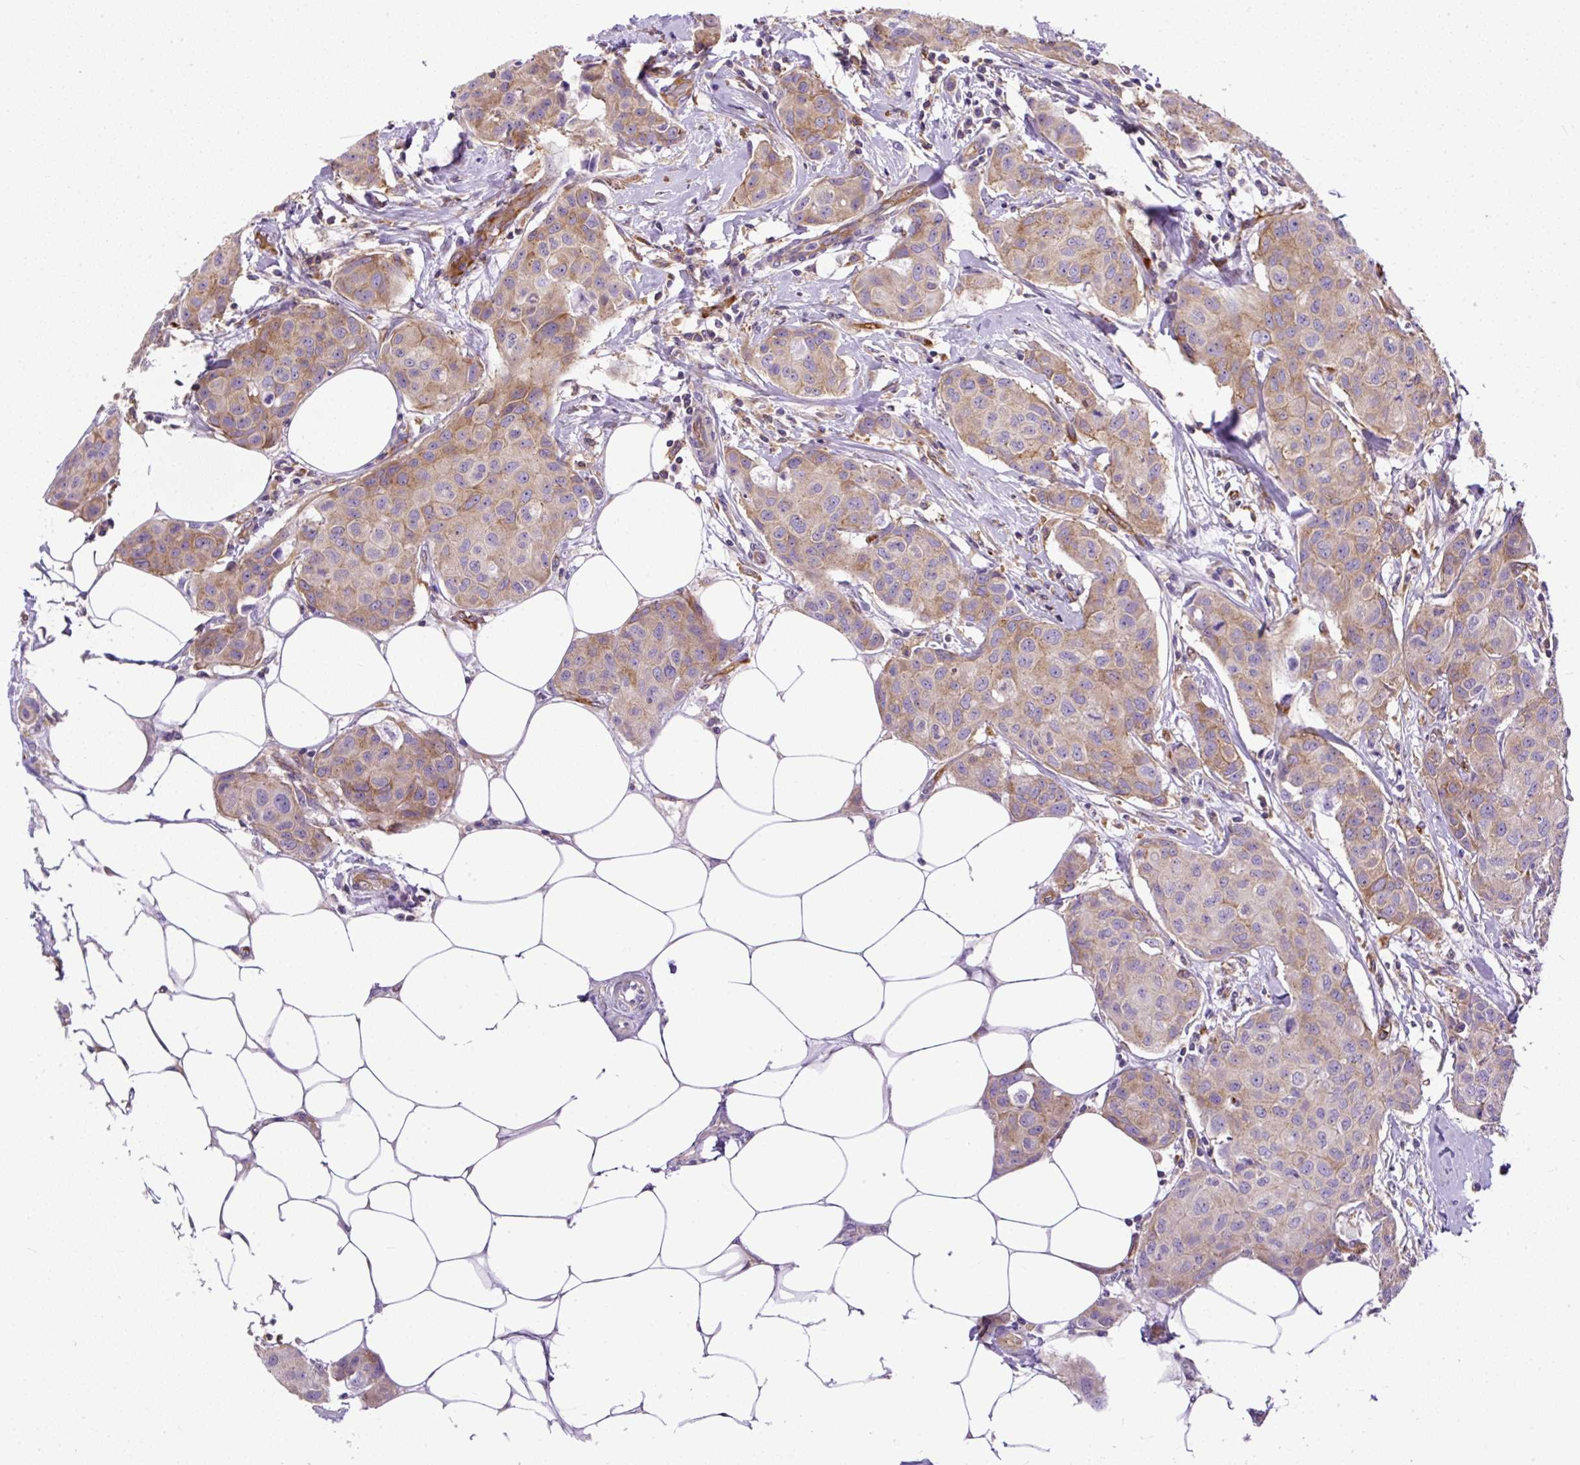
{"staining": {"intensity": "weak", "quantity": "25%-75%", "location": "cytoplasmic/membranous"}, "tissue": "breast cancer", "cell_type": "Tumor cells", "image_type": "cancer", "snomed": [{"axis": "morphology", "description": "Duct carcinoma"}, {"axis": "topography", "description": "Breast"}, {"axis": "topography", "description": "Lymph node"}], "caption": "Weak cytoplasmic/membranous protein expression is appreciated in about 25%-75% of tumor cells in breast infiltrating ductal carcinoma. (DAB (3,3'-diaminobenzidine) = brown stain, brightfield microscopy at high magnification).", "gene": "MAP1S", "patient": {"sex": "female", "age": 80}}